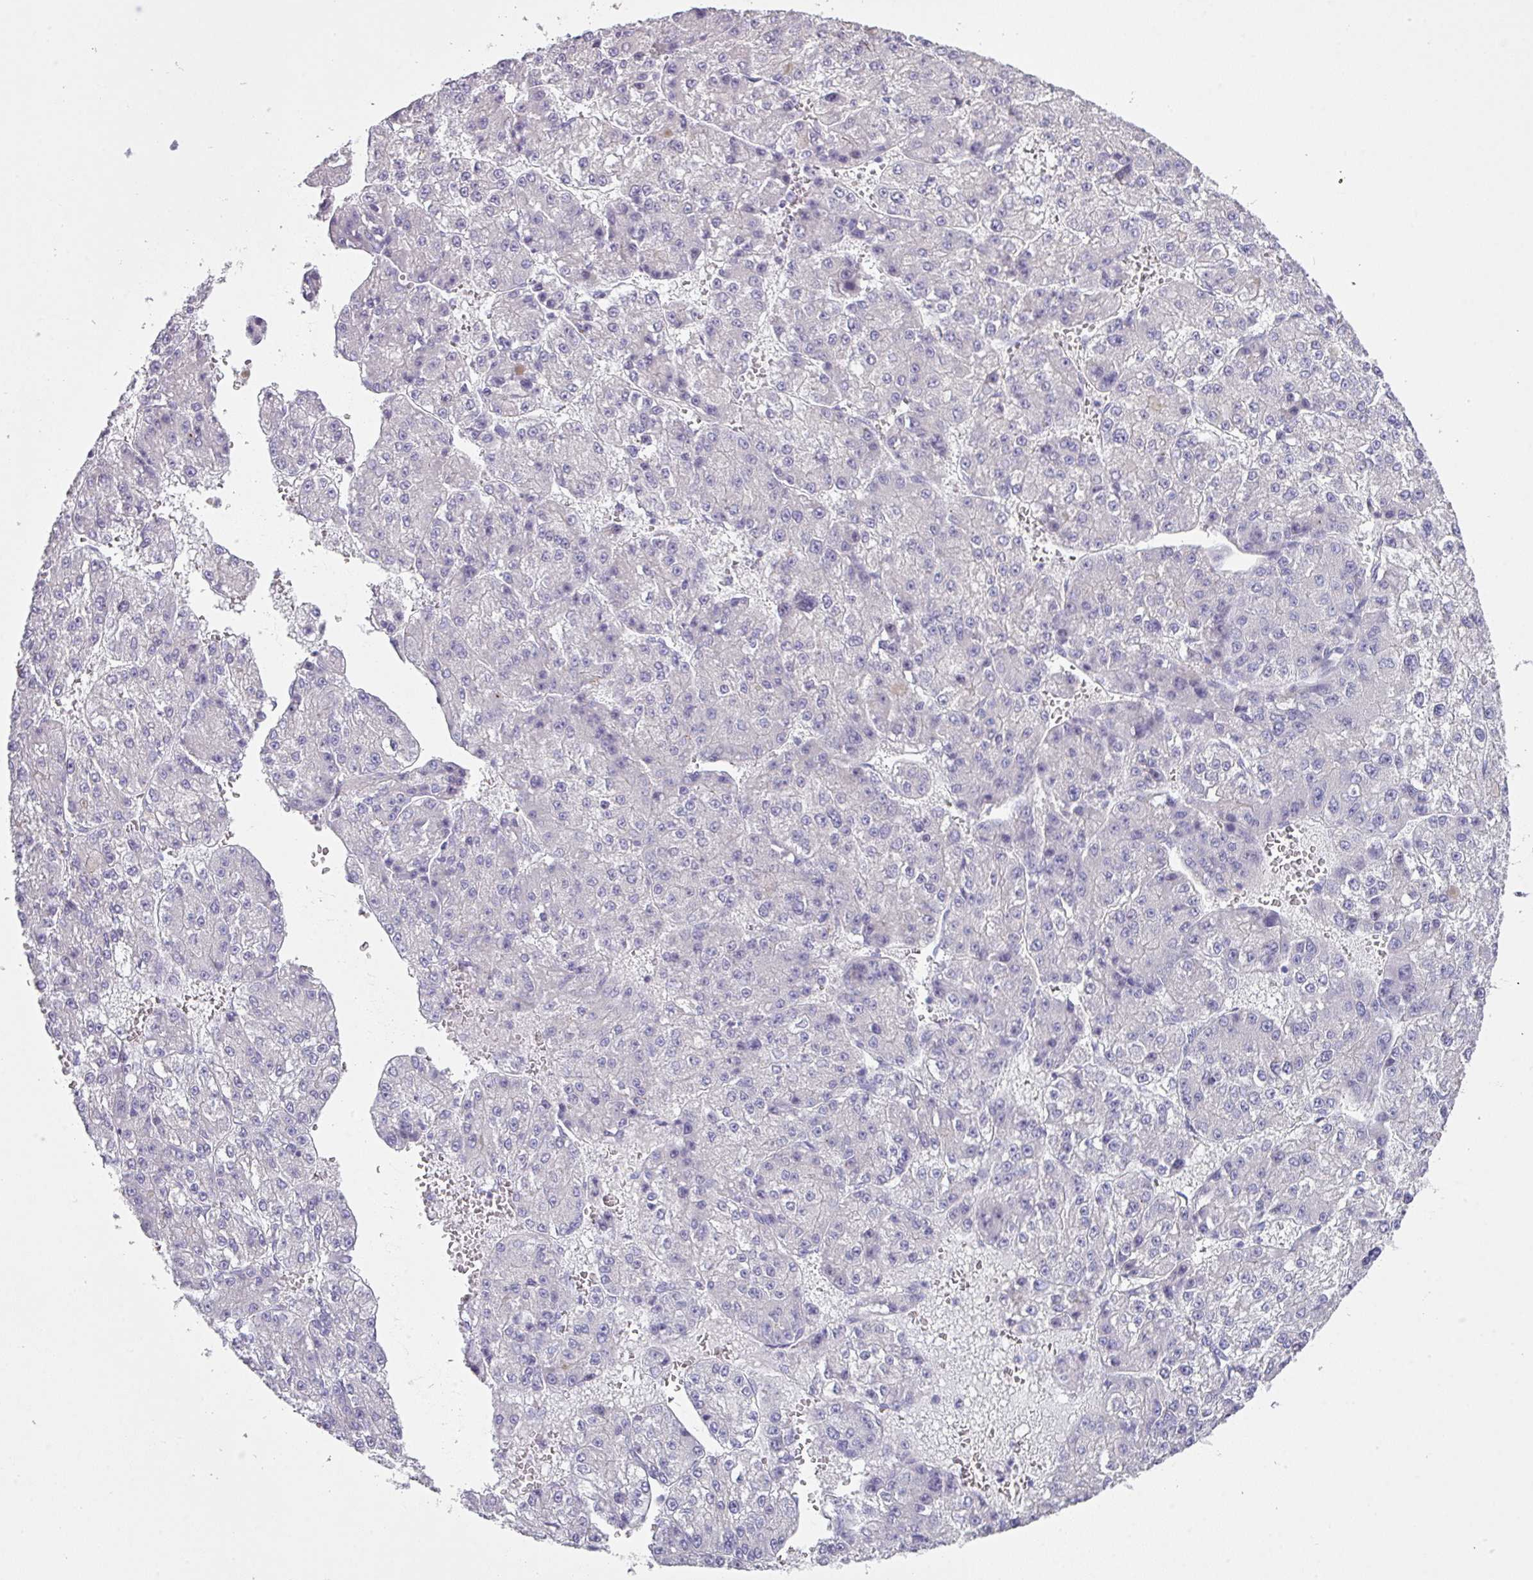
{"staining": {"intensity": "negative", "quantity": "none", "location": "none"}, "tissue": "liver cancer", "cell_type": "Tumor cells", "image_type": "cancer", "snomed": [{"axis": "morphology", "description": "Carcinoma, Hepatocellular, NOS"}, {"axis": "topography", "description": "Liver"}], "caption": "This is an IHC photomicrograph of human liver hepatocellular carcinoma. There is no staining in tumor cells.", "gene": "GLI4", "patient": {"sex": "female", "age": 73}}